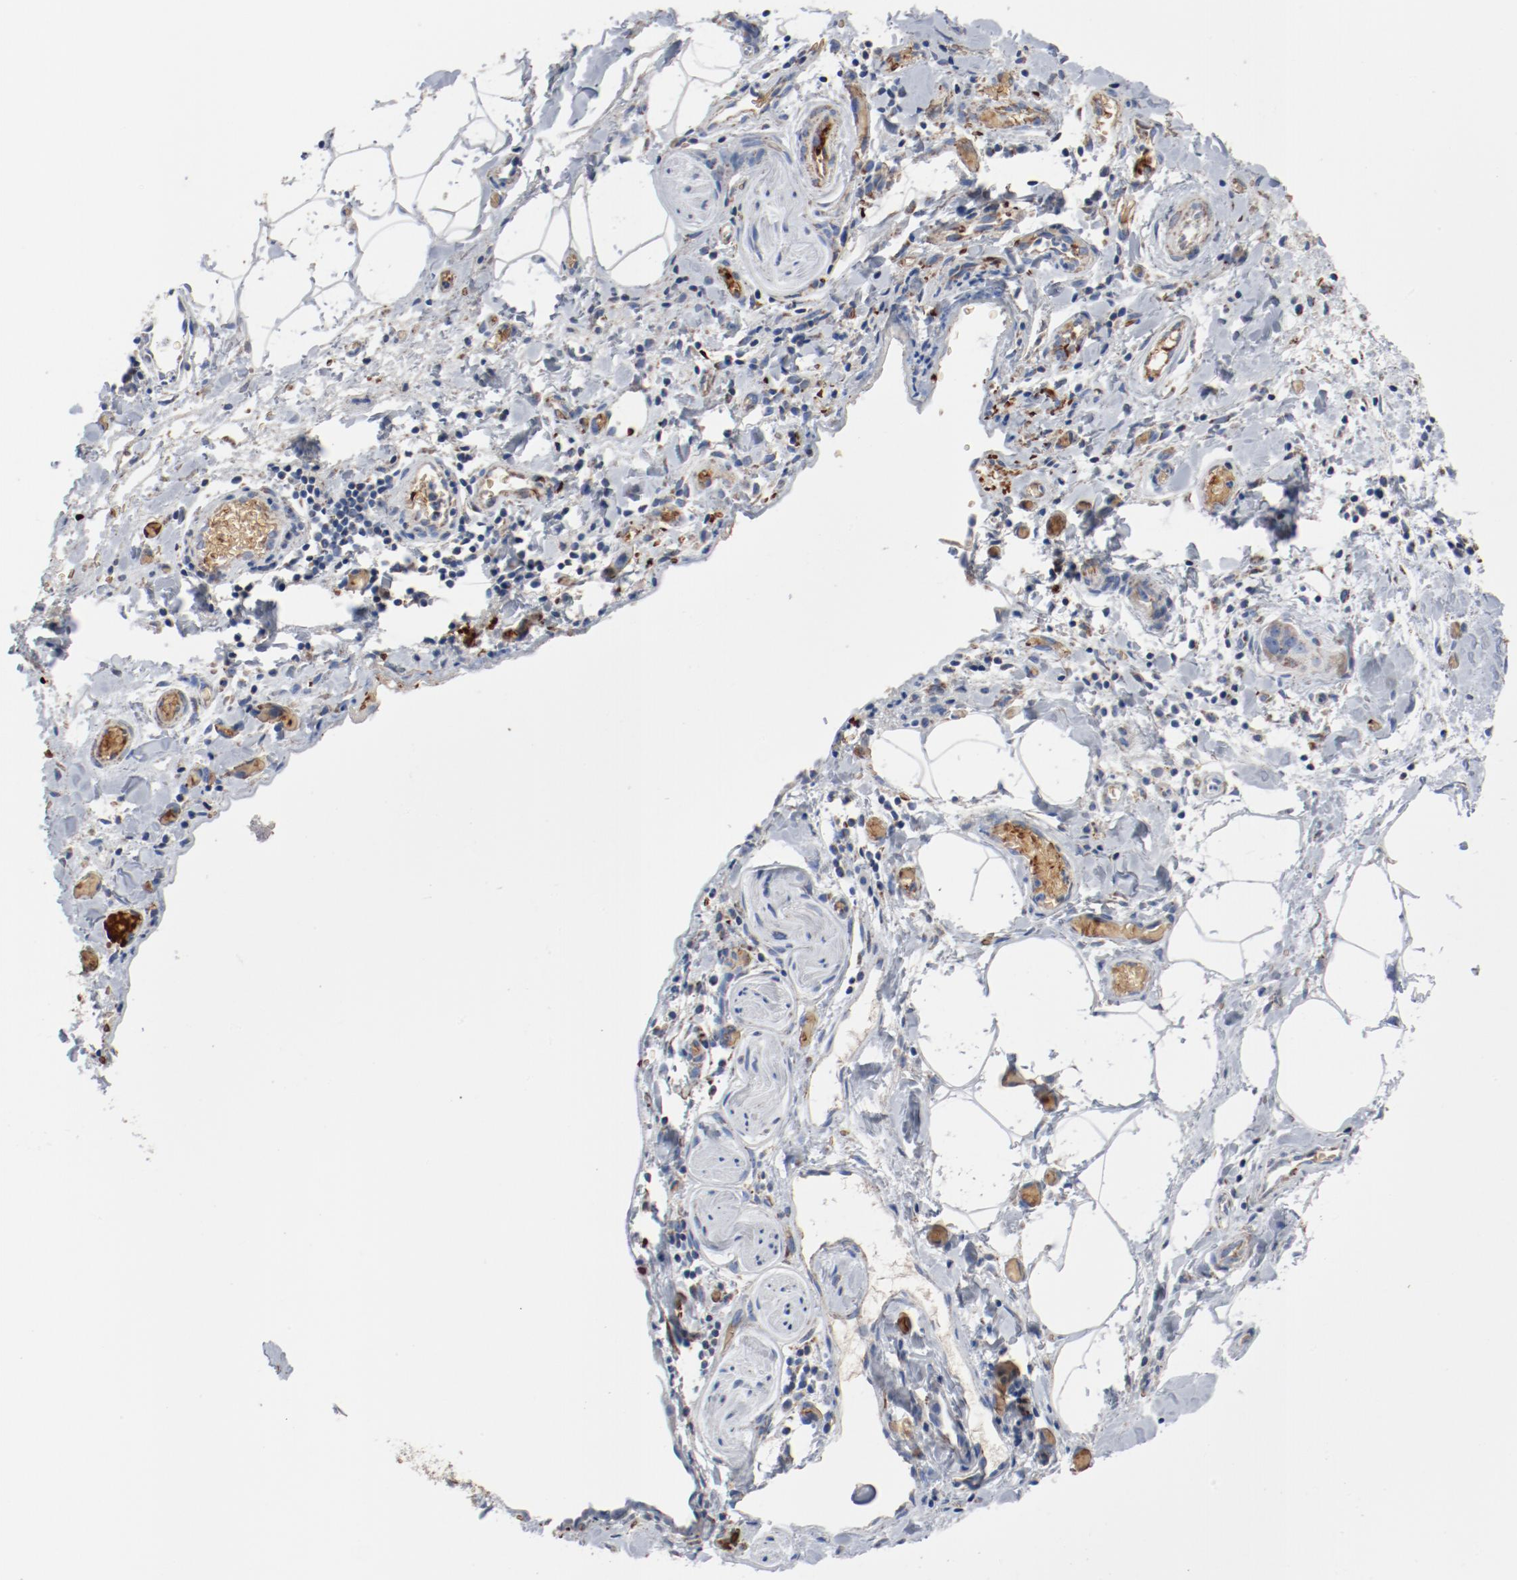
{"staining": {"intensity": "weak", "quantity": ">75%", "location": "cytoplasmic/membranous"}, "tissue": "stomach cancer", "cell_type": "Tumor cells", "image_type": "cancer", "snomed": [{"axis": "morphology", "description": "Adenocarcinoma, NOS"}, {"axis": "topography", "description": "Stomach, upper"}], "caption": "This is a micrograph of IHC staining of stomach adenocarcinoma, which shows weak positivity in the cytoplasmic/membranous of tumor cells.", "gene": "NDUFB8", "patient": {"sex": "male", "age": 47}}